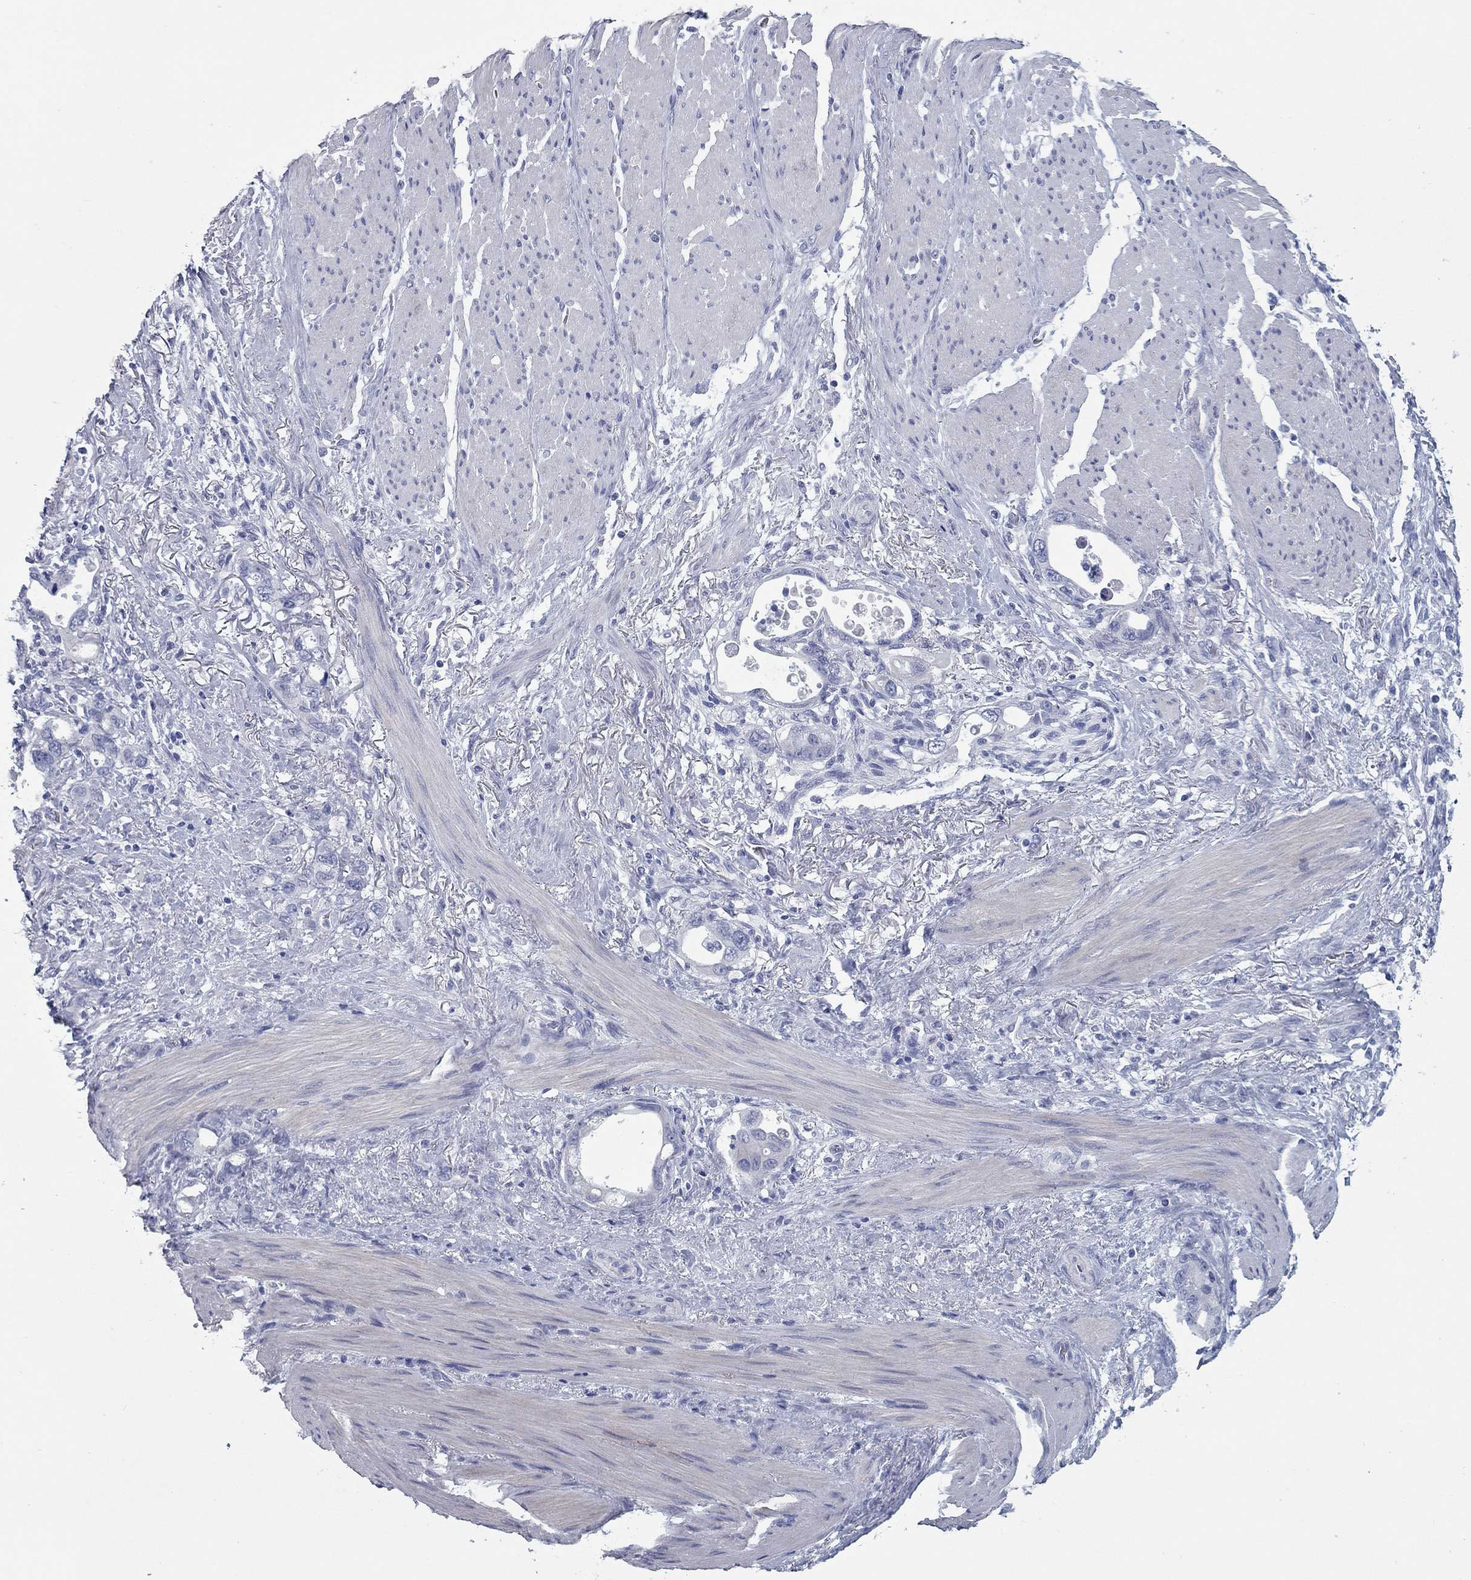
{"staining": {"intensity": "negative", "quantity": "none", "location": "none"}, "tissue": "stomach cancer", "cell_type": "Tumor cells", "image_type": "cancer", "snomed": [{"axis": "morphology", "description": "Adenocarcinoma, NOS"}, {"axis": "topography", "description": "Stomach, upper"}], "caption": "DAB immunohistochemical staining of stomach cancer (adenocarcinoma) displays no significant expression in tumor cells.", "gene": "KIRREL2", "patient": {"sex": "male", "age": 74}}